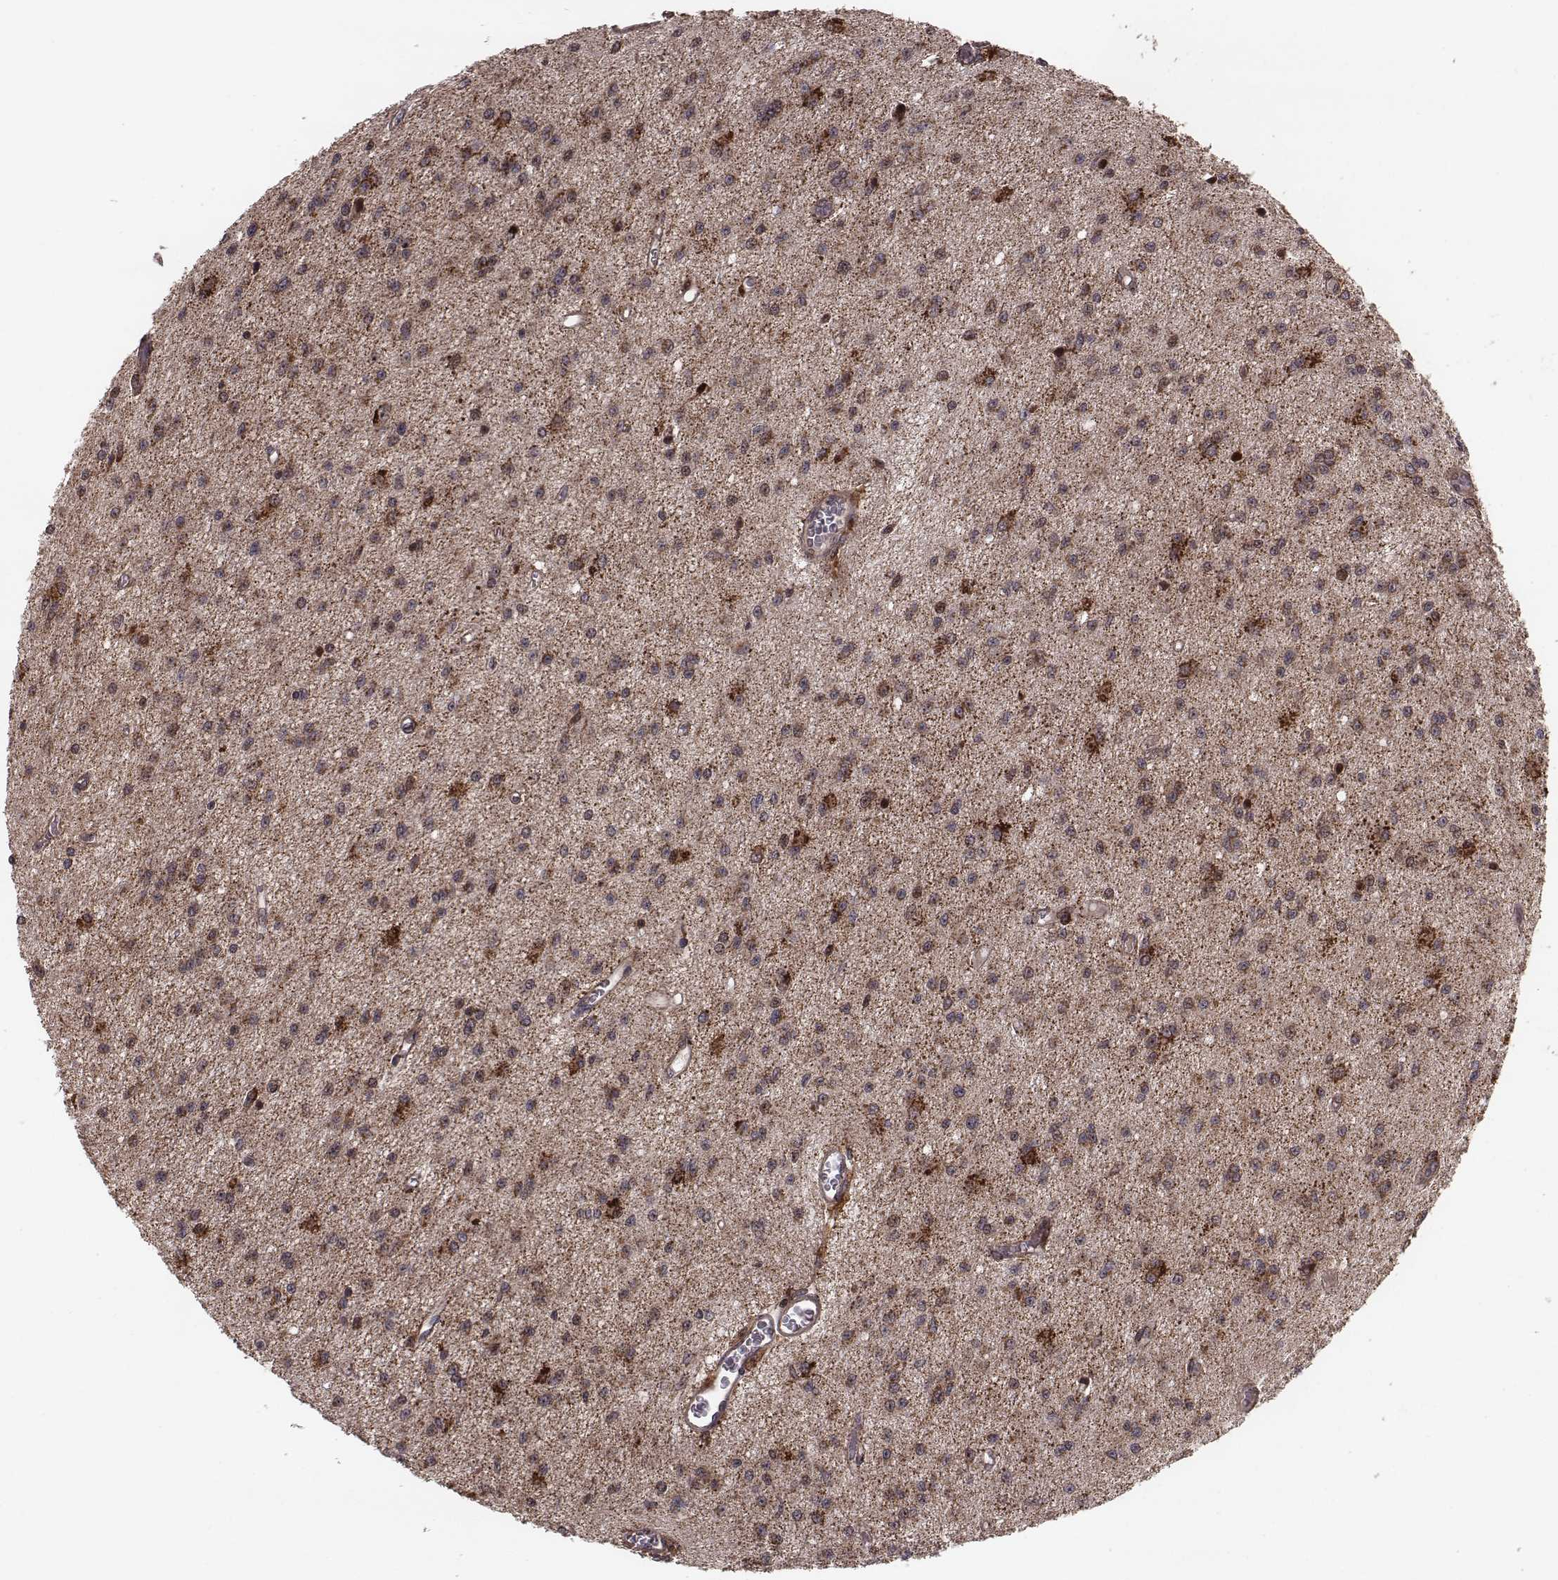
{"staining": {"intensity": "strong", "quantity": ">75%", "location": "cytoplasmic/membranous"}, "tissue": "glioma", "cell_type": "Tumor cells", "image_type": "cancer", "snomed": [{"axis": "morphology", "description": "Glioma, malignant, Low grade"}, {"axis": "topography", "description": "Brain"}], "caption": "The photomicrograph demonstrates immunohistochemical staining of glioma. There is strong cytoplasmic/membranous expression is present in about >75% of tumor cells.", "gene": "ZDHHC21", "patient": {"sex": "female", "age": 45}}